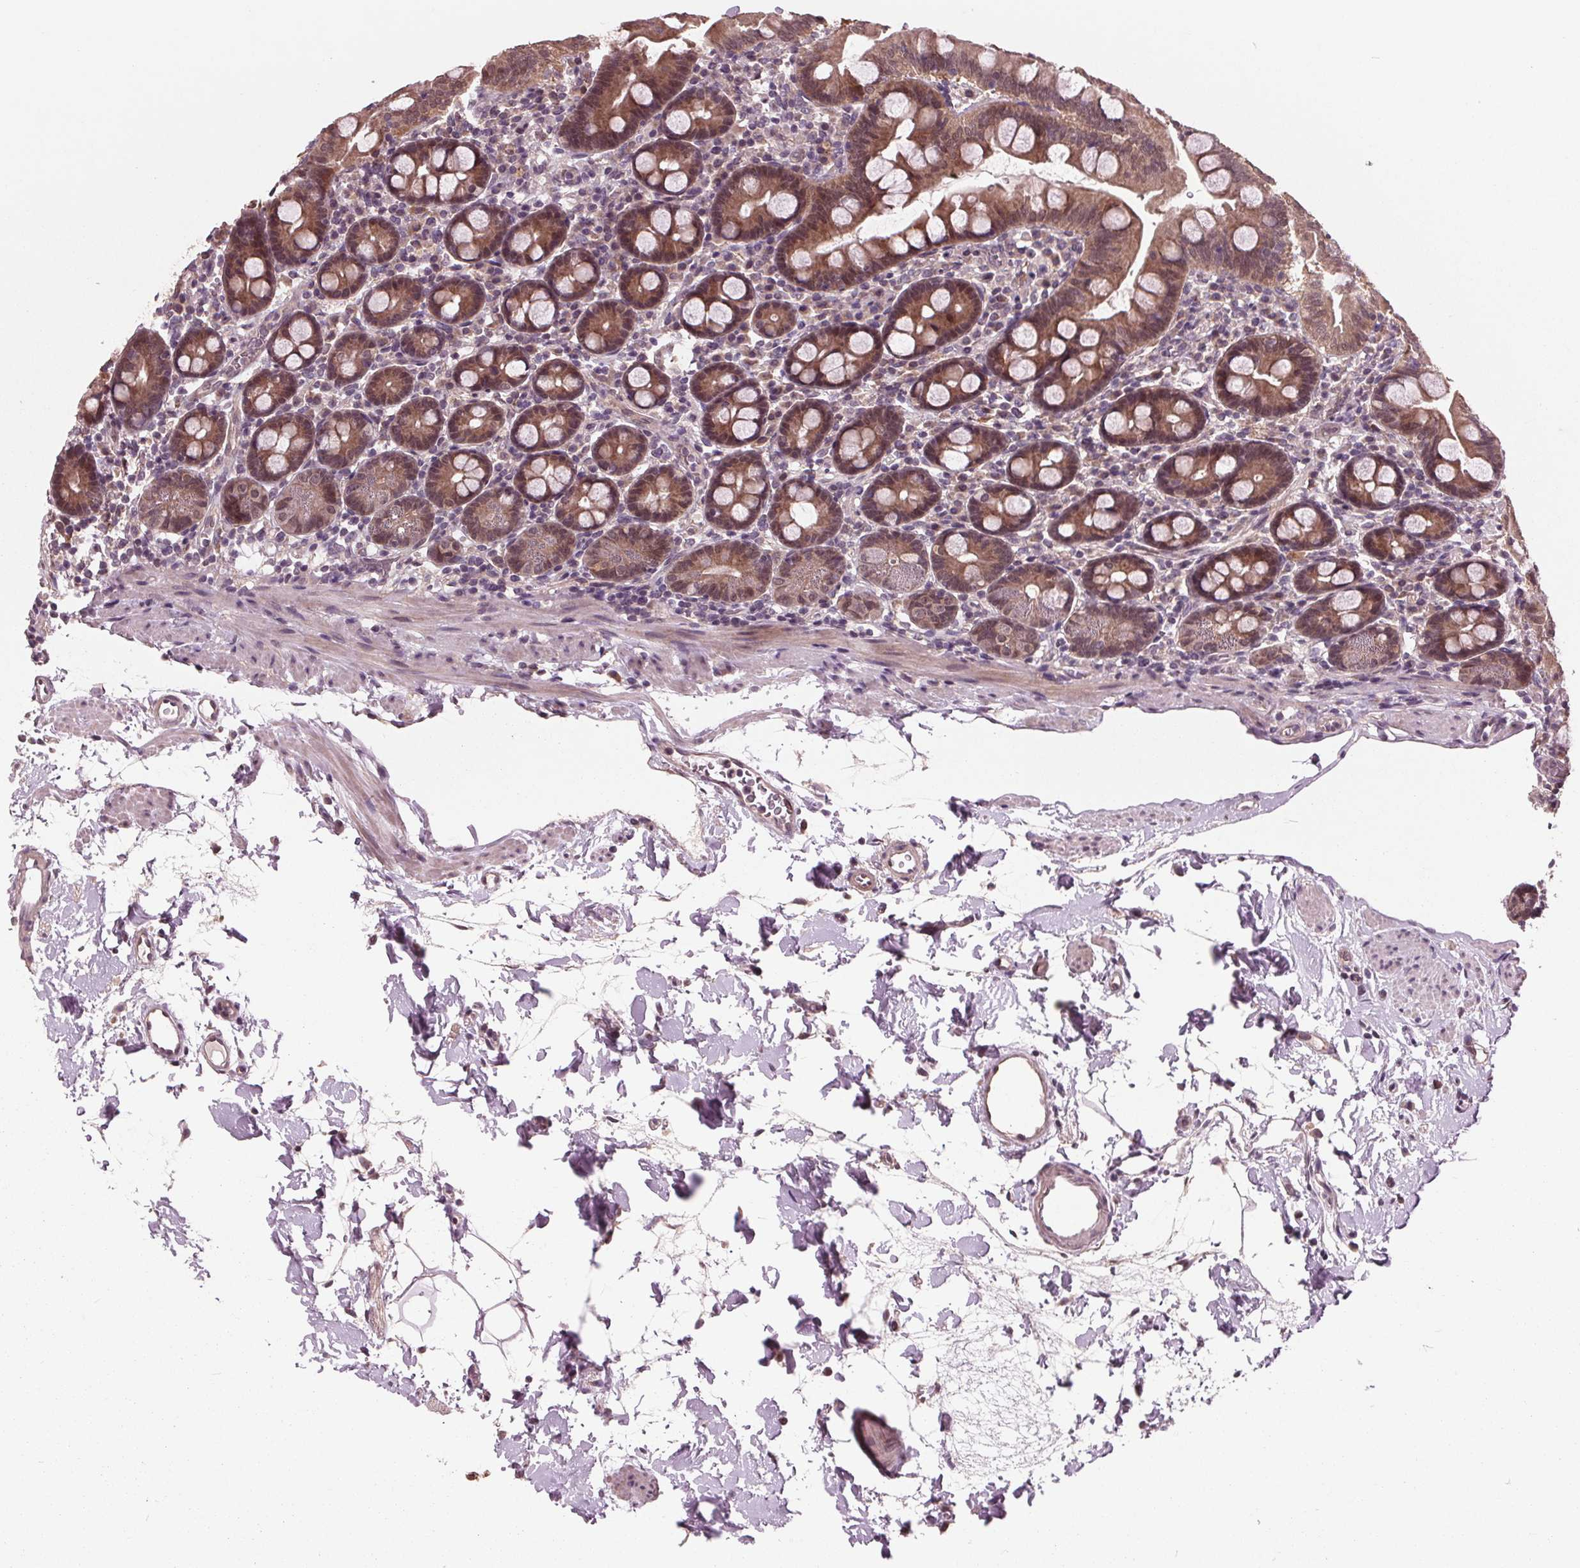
{"staining": {"intensity": "moderate", "quantity": ">75%", "location": "cytoplasmic/membranous"}, "tissue": "duodenum", "cell_type": "Glandular cells", "image_type": "normal", "snomed": [{"axis": "morphology", "description": "Normal tissue, NOS"}, {"axis": "topography", "description": "Duodenum"}], "caption": "This image shows IHC staining of unremarkable human duodenum, with medium moderate cytoplasmic/membranous expression in about >75% of glandular cells.", "gene": "MAPK8", "patient": {"sex": "male", "age": 59}}